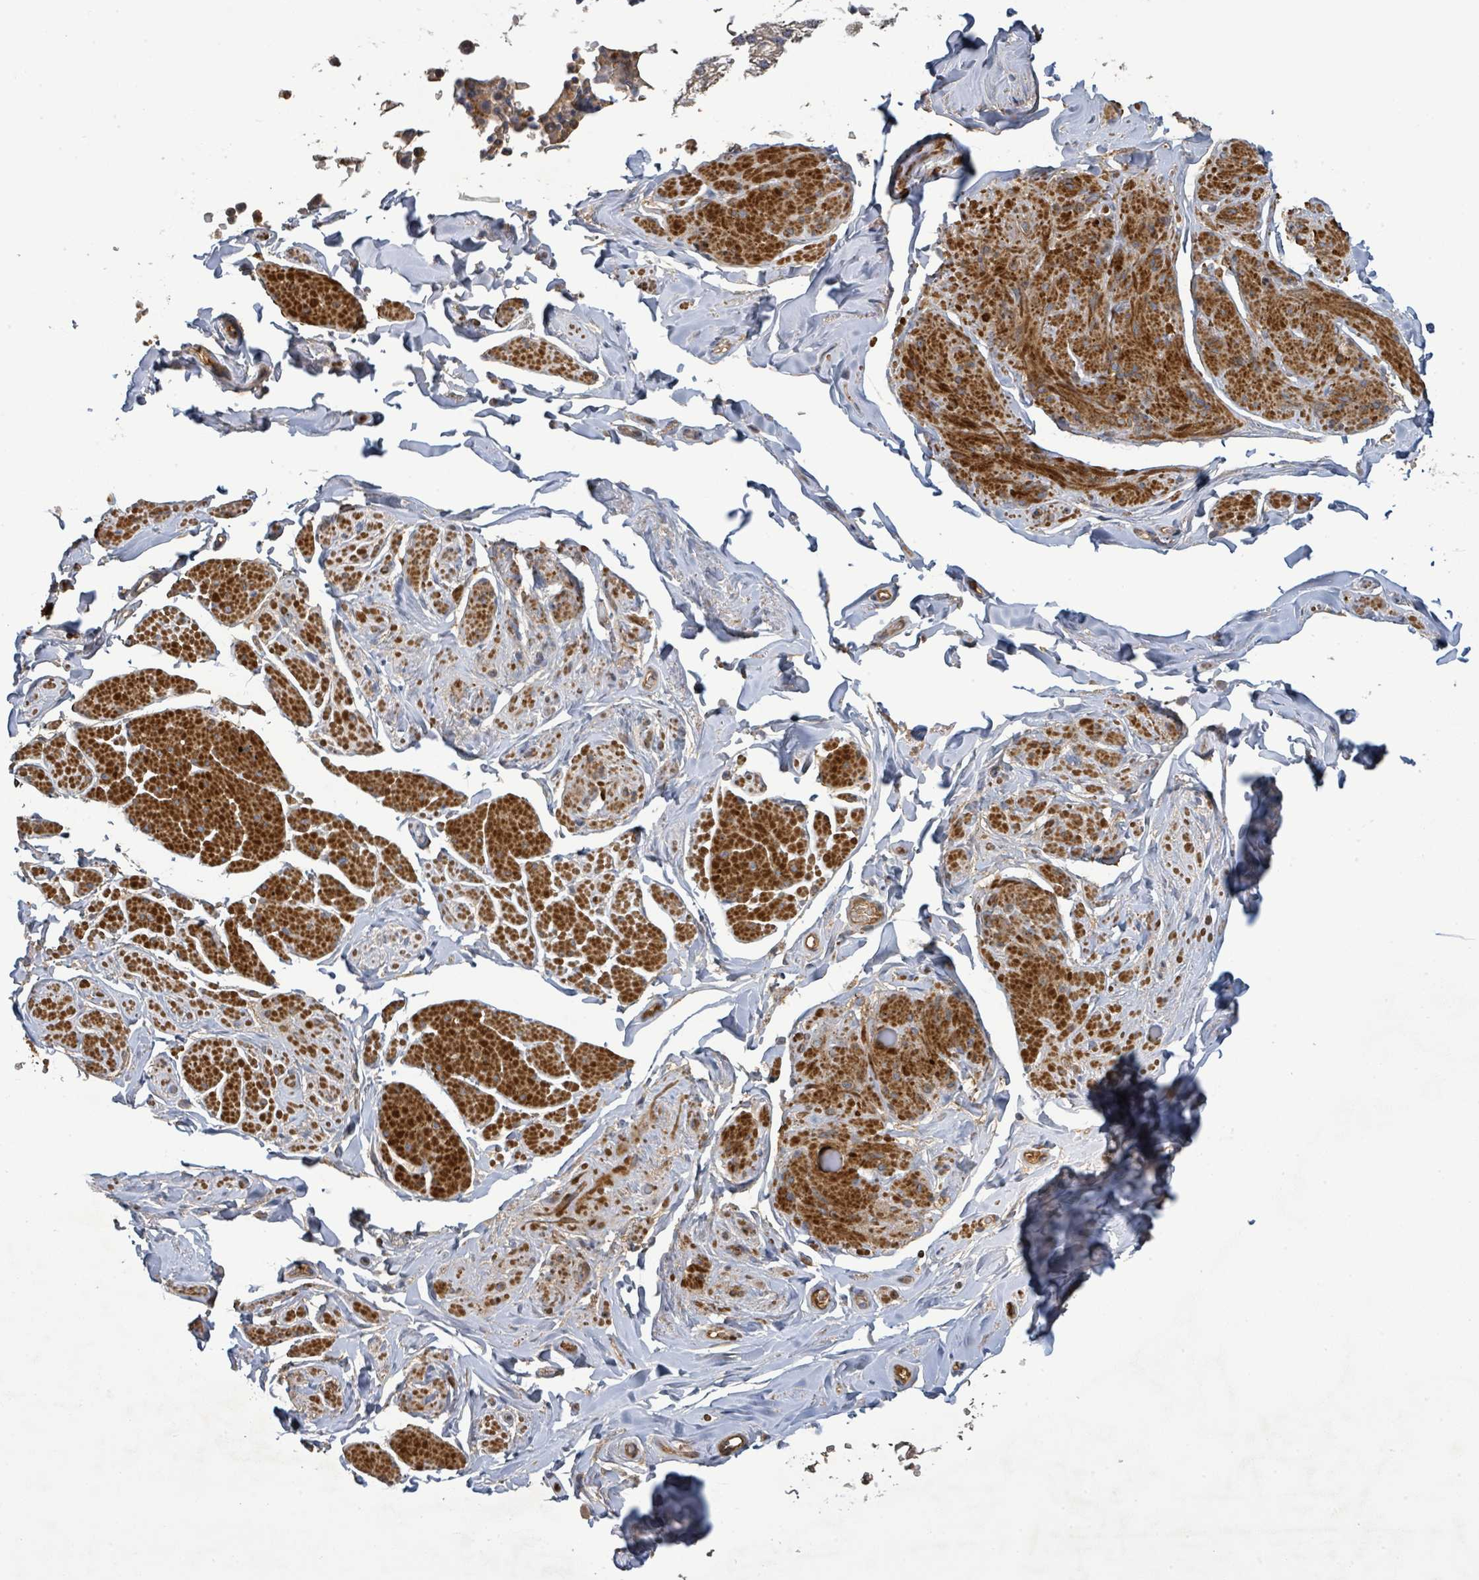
{"staining": {"intensity": "strong", "quantity": "25%-75%", "location": "cytoplasmic/membranous"}, "tissue": "smooth muscle", "cell_type": "Smooth muscle cells", "image_type": "normal", "snomed": [{"axis": "morphology", "description": "Normal tissue, NOS"}, {"axis": "topography", "description": "Smooth muscle"}, {"axis": "topography", "description": "Peripheral nerve tissue"}], "caption": "High-magnification brightfield microscopy of unremarkable smooth muscle stained with DAB (brown) and counterstained with hematoxylin (blue). smooth muscle cells exhibit strong cytoplasmic/membranous positivity is seen in approximately25%-75% of cells.", "gene": "STARD4", "patient": {"sex": "male", "age": 69}}